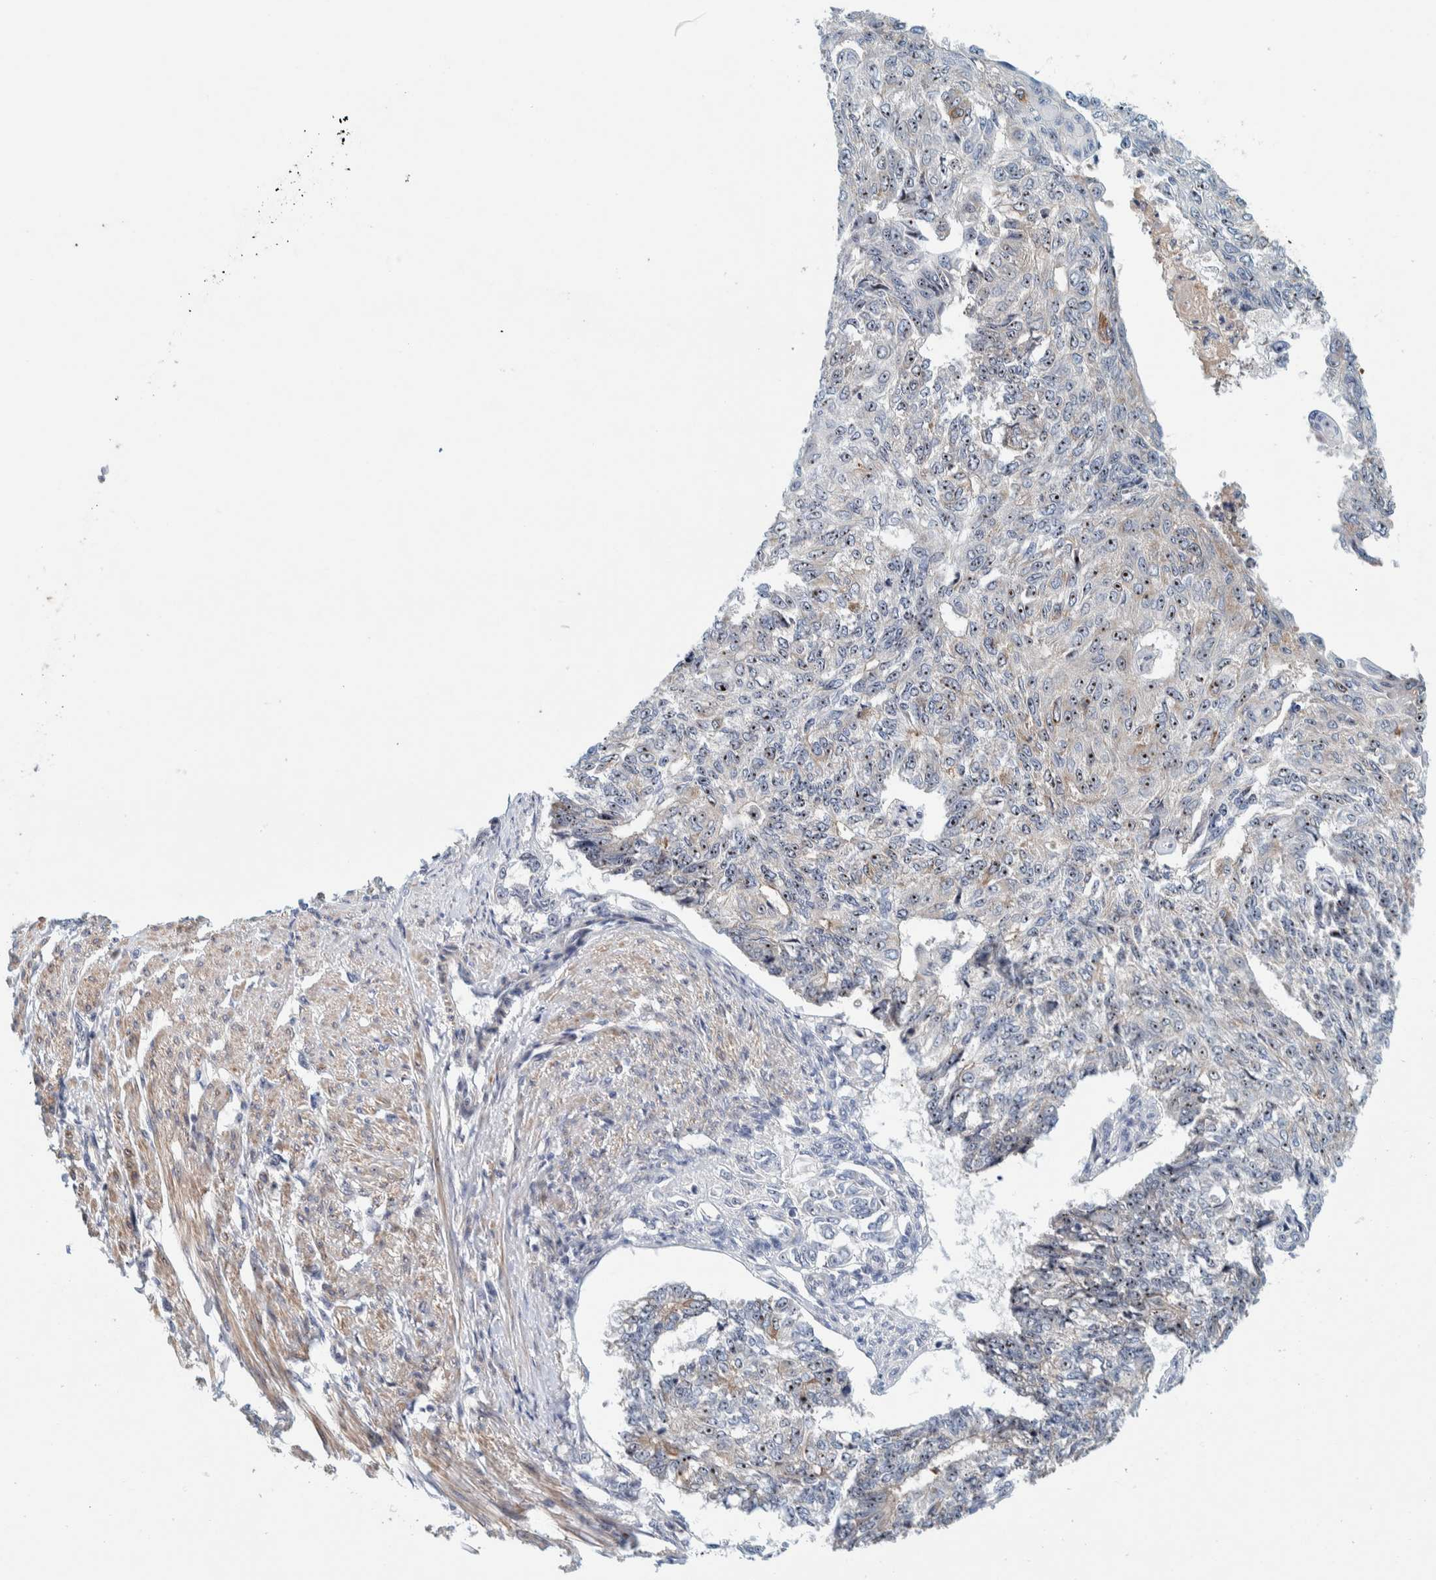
{"staining": {"intensity": "moderate", "quantity": ">75%", "location": "nuclear"}, "tissue": "endometrial cancer", "cell_type": "Tumor cells", "image_type": "cancer", "snomed": [{"axis": "morphology", "description": "Adenocarcinoma, NOS"}, {"axis": "topography", "description": "Endometrium"}], "caption": "Tumor cells display medium levels of moderate nuclear positivity in about >75% of cells in endometrial cancer (adenocarcinoma).", "gene": "NOL11", "patient": {"sex": "female", "age": 32}}